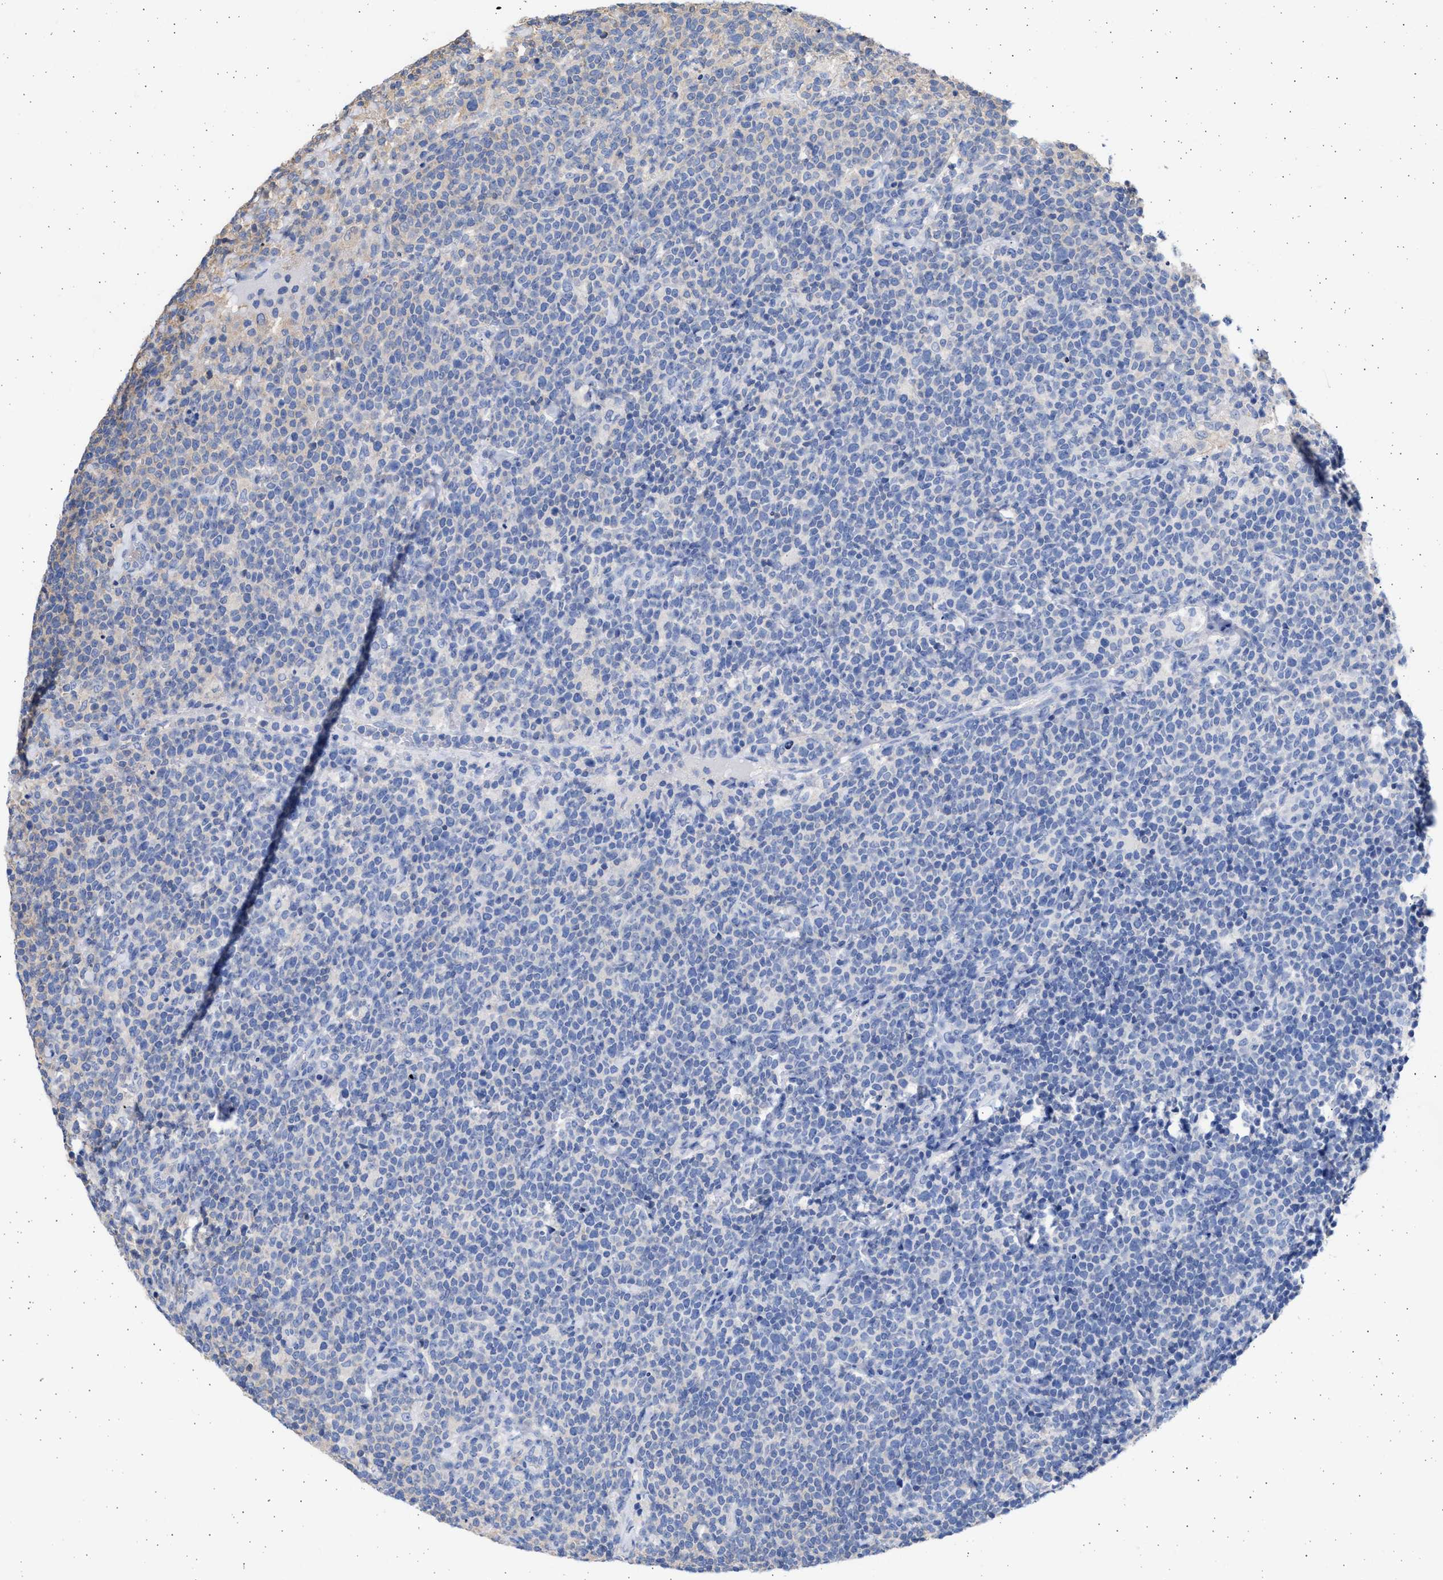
{"staining": {"intensity": "negative", "quantity": "none", "location": "none"}, "tissue": "lymphoma", "cell_type": "Tumor cells", "image_type": "cancer", "snomed": [{"axis": "morphology", "description": "Malignant lymphoma, non-Hodgkin's type, High grade"}, {"axis": "topography", "description": "Lymph node"}], "caption": "High magnification brightfield microscopy of lymphoma stained with DAB (brown) and counterstained with hematoxylin (blue): tumor cells show no significant staining.", "gene": "ALDOC", "patient": {"sex": "male", "age": 61}}